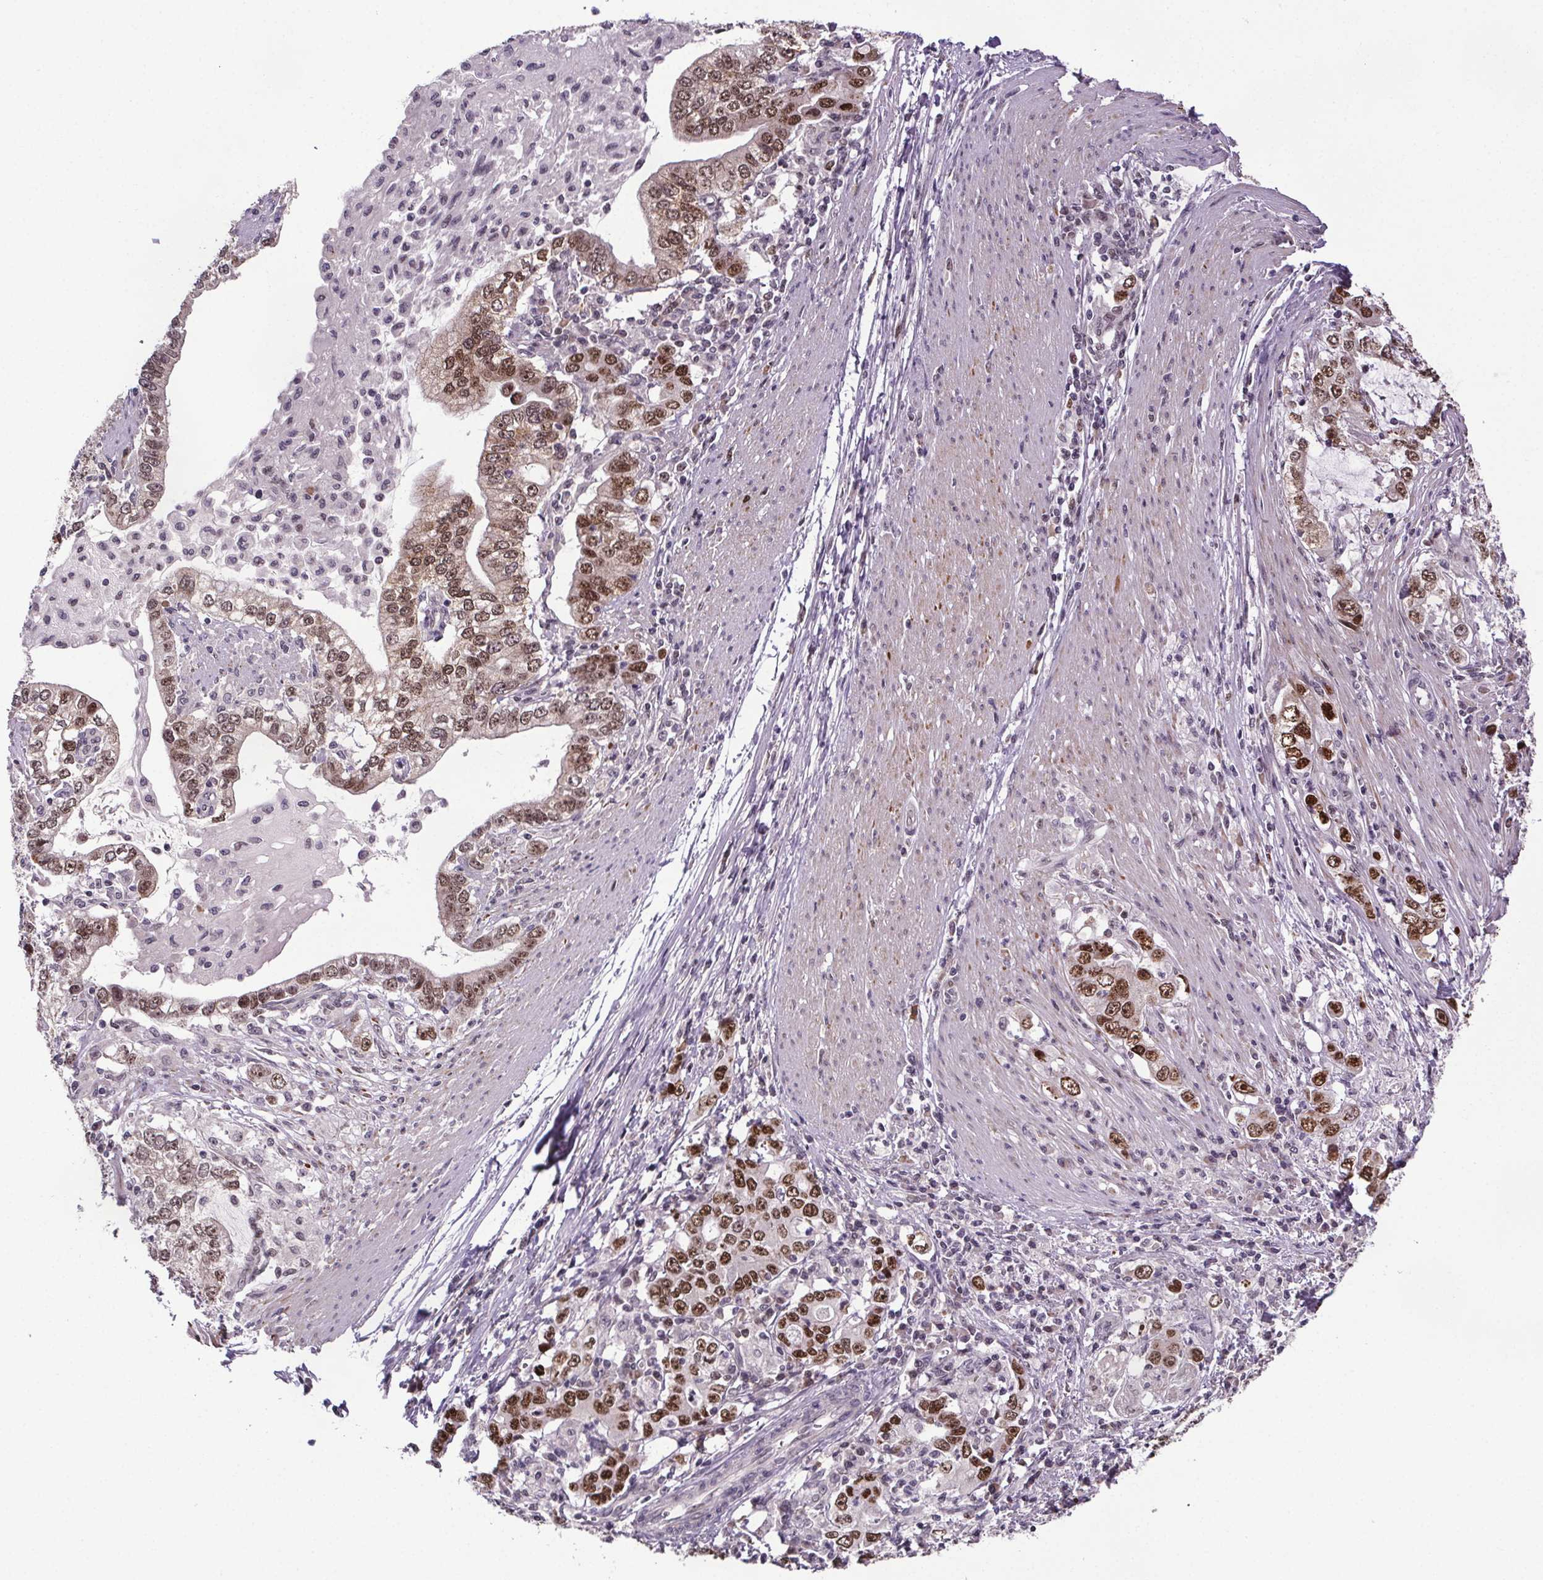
{"staining": {"intensity": "moderate", "quantity": ">75%", "location": "nuclear"}, "tissue": "stomach cancer", "cell_type": "Tumor cells", "image_type": "cancer", "snomed": [{"axis": "morphology", "description": "Adenocarcinoma, NOS"}, {"axis": "topography", "description": "Stomach, lower"}], "caption": "Stomach cancer (adenocarcinoma) stained for a protein (brown) demonstrates moderate nuclear positive positivity in about >75% of tumor cells.", "gene": "ATMIN", "patient": {"sex": "female", "age": 72}}